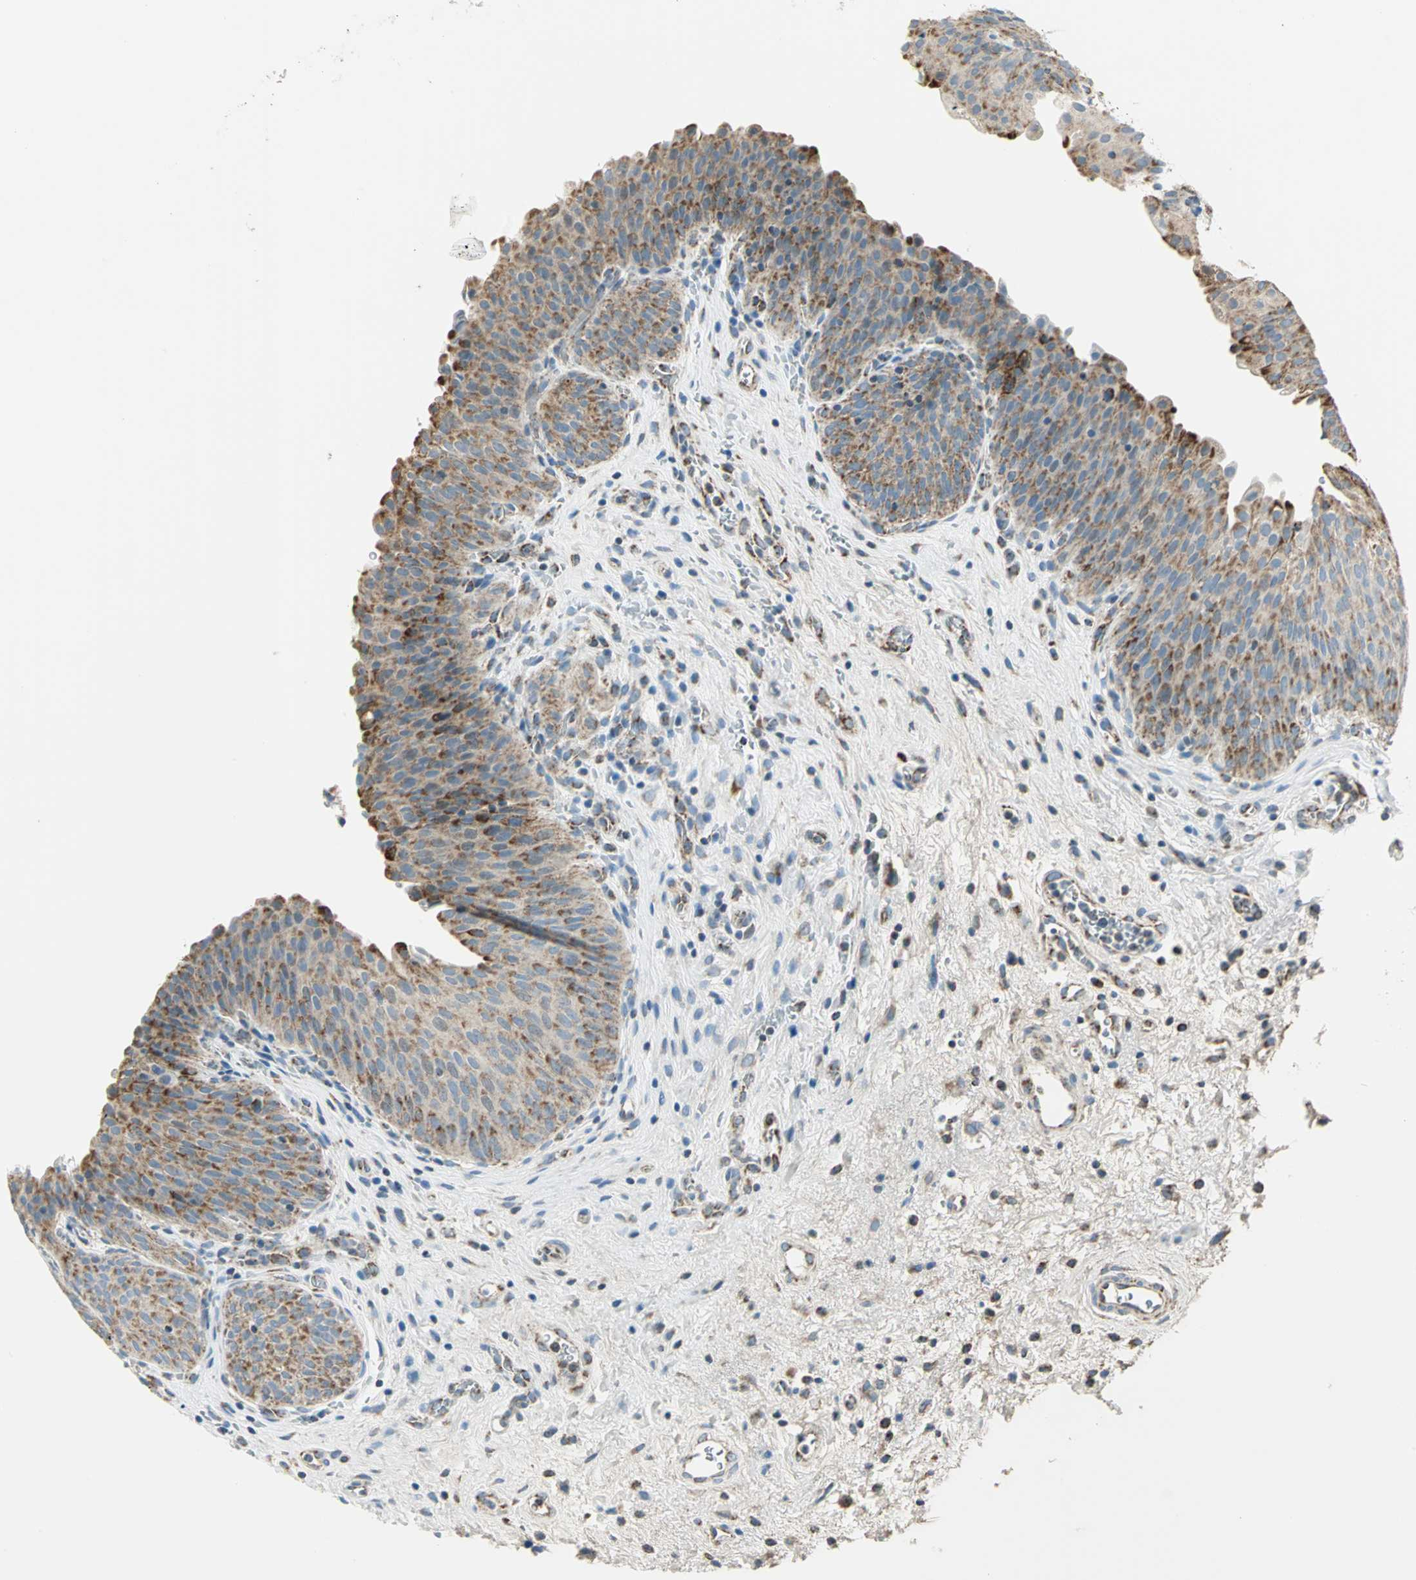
{"staining": {"intensity": "moderate", "quantity": ">75%", "location": "cytoplasmic/membranous"}, "tissue": "urinary bladder", "cell_type": "Urothelial cells", "image_type": "normal", "snomed": [{"axis": "morphology", "description": "Normal tissue, NOS"}, {"axis": "morphology", "description": "Dysplasia, NOS"}, {"axis": "topography", "description": "Urinary bladder"}], "caption": "Normal urinary bladder exhibits moderate cytoplasmic/membranous expression in approximately >75% of urothelial cells.", "gene": "ACADM", "patient": {"sex": "male", "age": 35}}